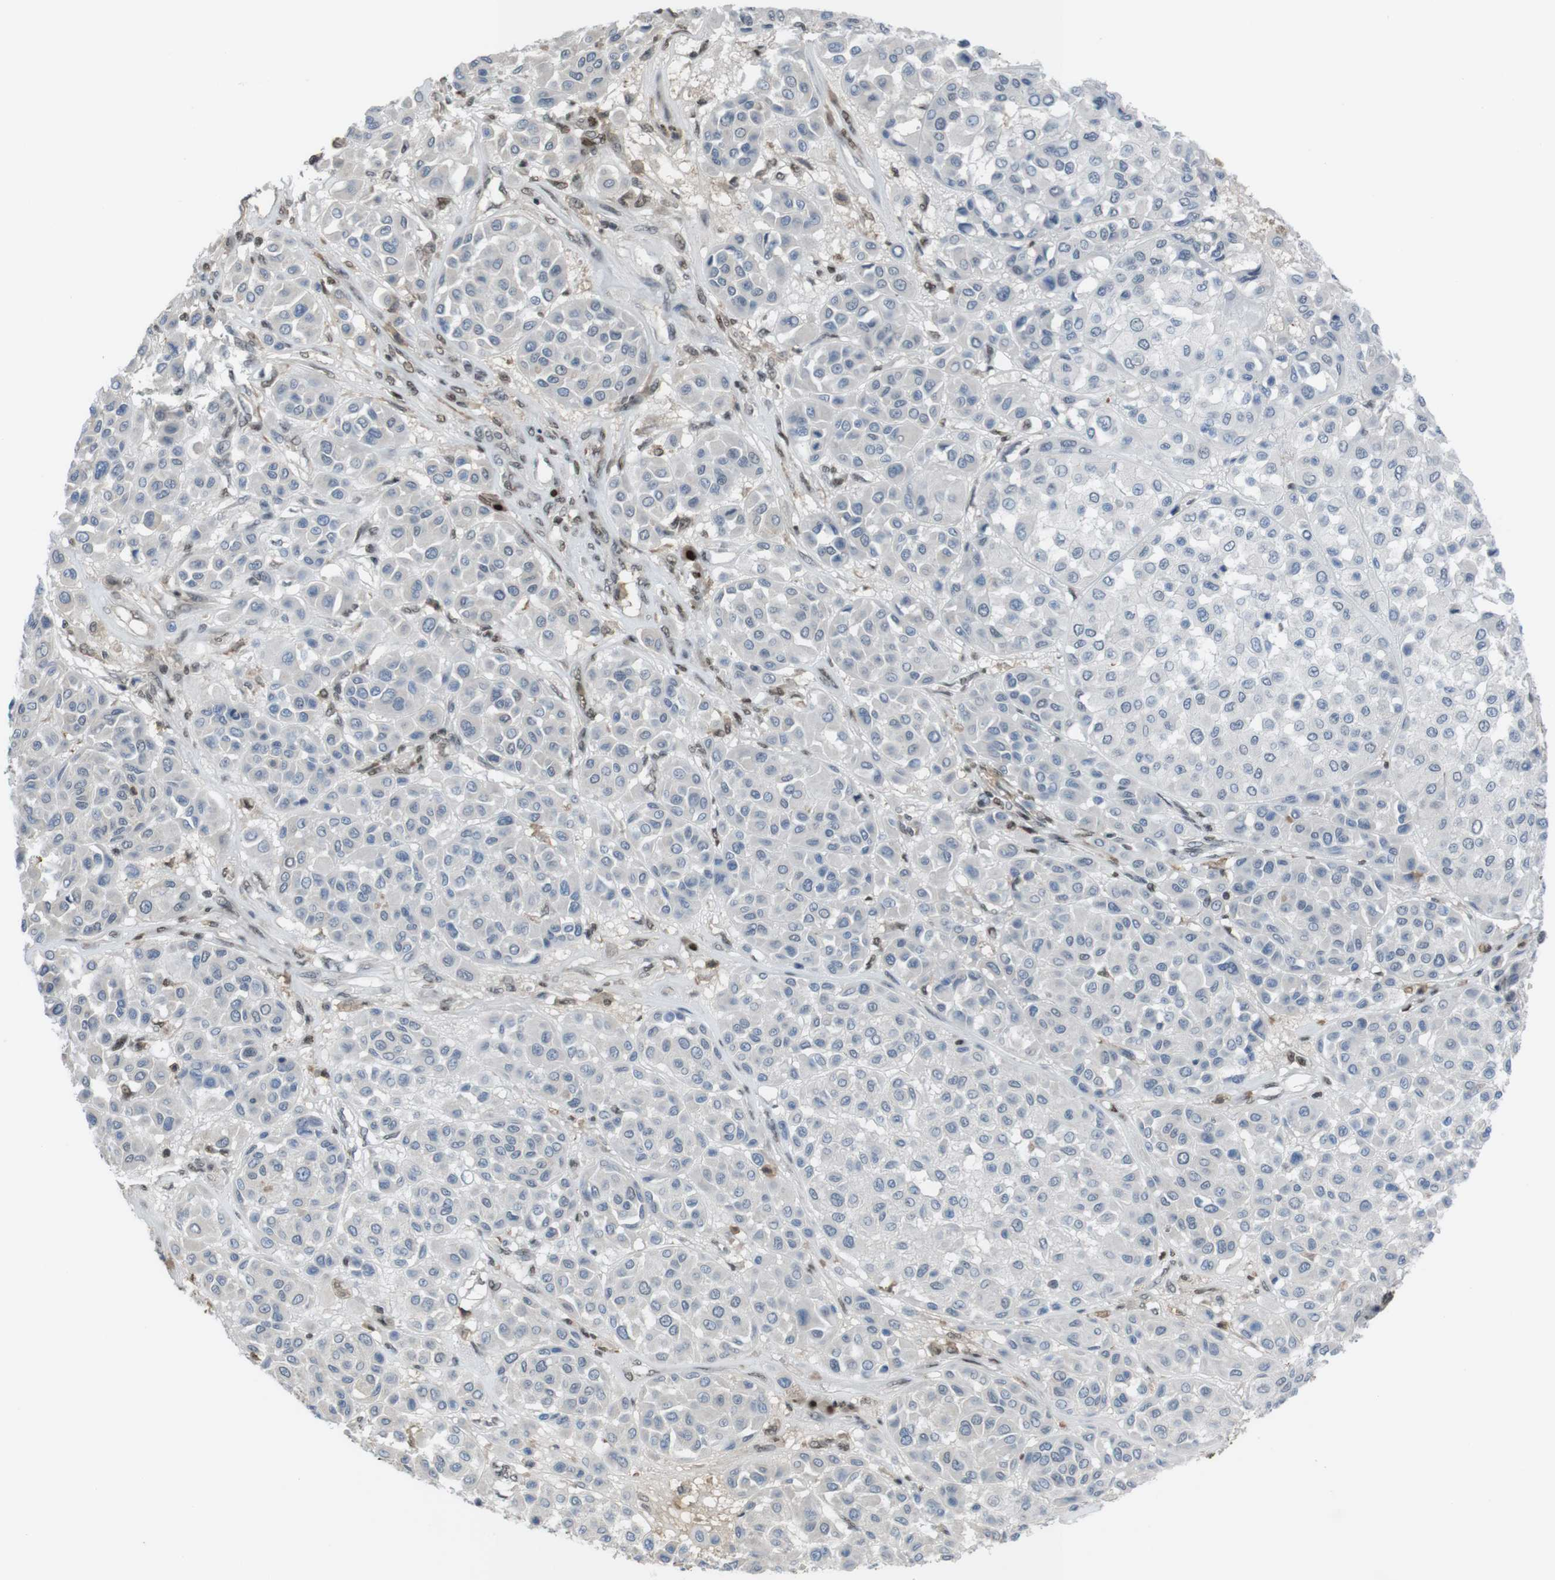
{"staining": {"intensity": "negative", "quantity": "none", "location": "none"}, "tissue": "melanoma", "cell_type": "Tumor cells", "image_type": "cancer", "snomed": [{"axis": "morphology", "description": "Malignant melanoma, Metastatic site"}, {"axis": "topography", "description": "Soft tissue"}], "caption": "Photomicrograph shows no significant protein staining in tumor cells of melanoma.", "gene": "SUB1", "patient": {"sex": "male", "age": 41}}